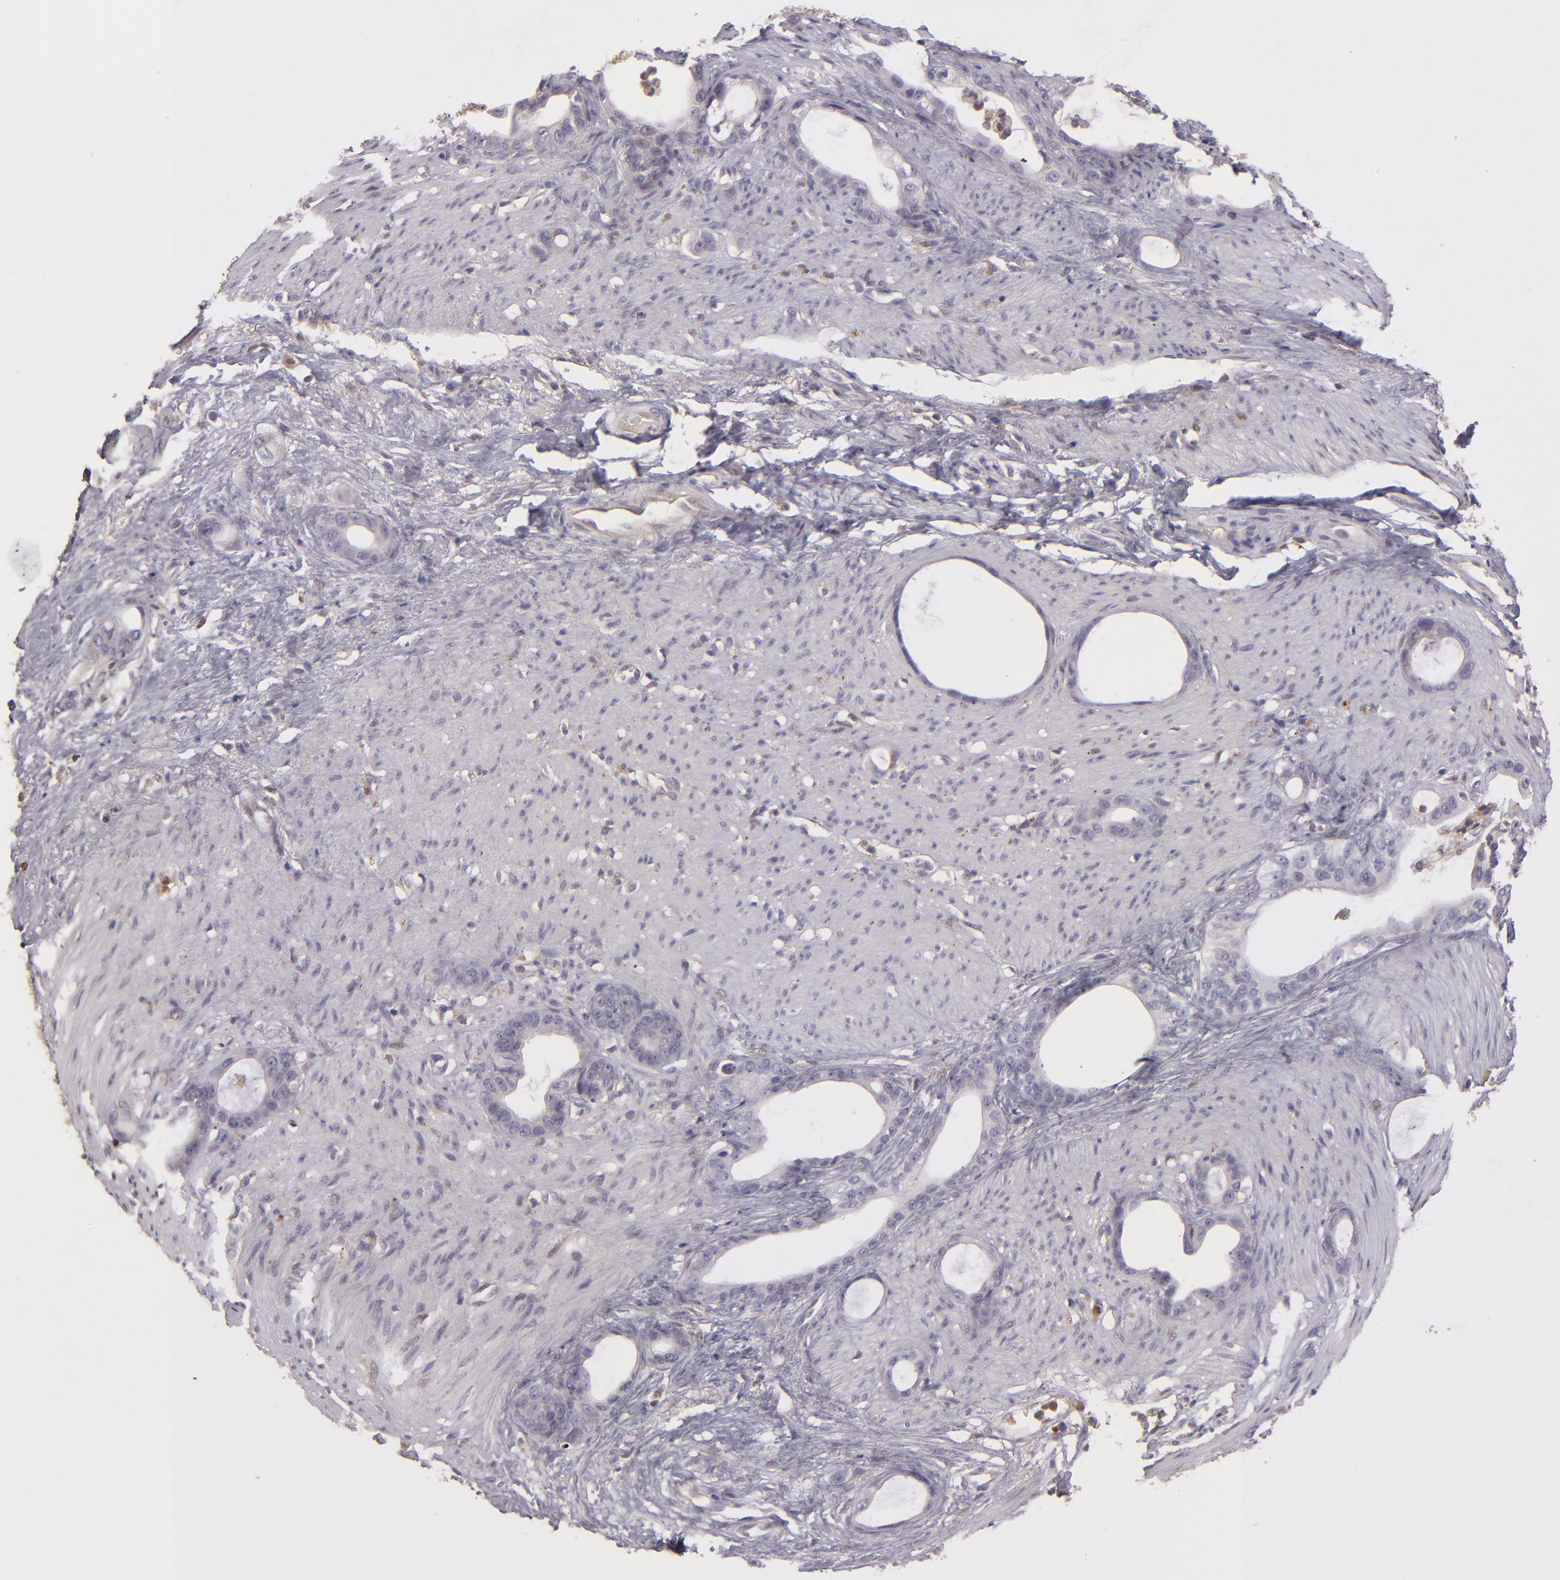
{"staining": {"intensity": "negative", "quantity": "none", "location": "none"}, "tissue": "stomach cancer", "cell_type": "Tumor cells", "image_type": "cancer", "snomed": [{"axis": "morphology", "description": "Adenocarcinoma, NOS"}, {"axis": "topography", "description": "Stomach"}], "caption": "Immunohistochemistry histopathology image of neoplastic tissue: human stomach cancer stained with DAB reveals no significant protein staining in tumor cells.", "gene": "FHIT", "patient": {"sex": "female", "age": 75}}